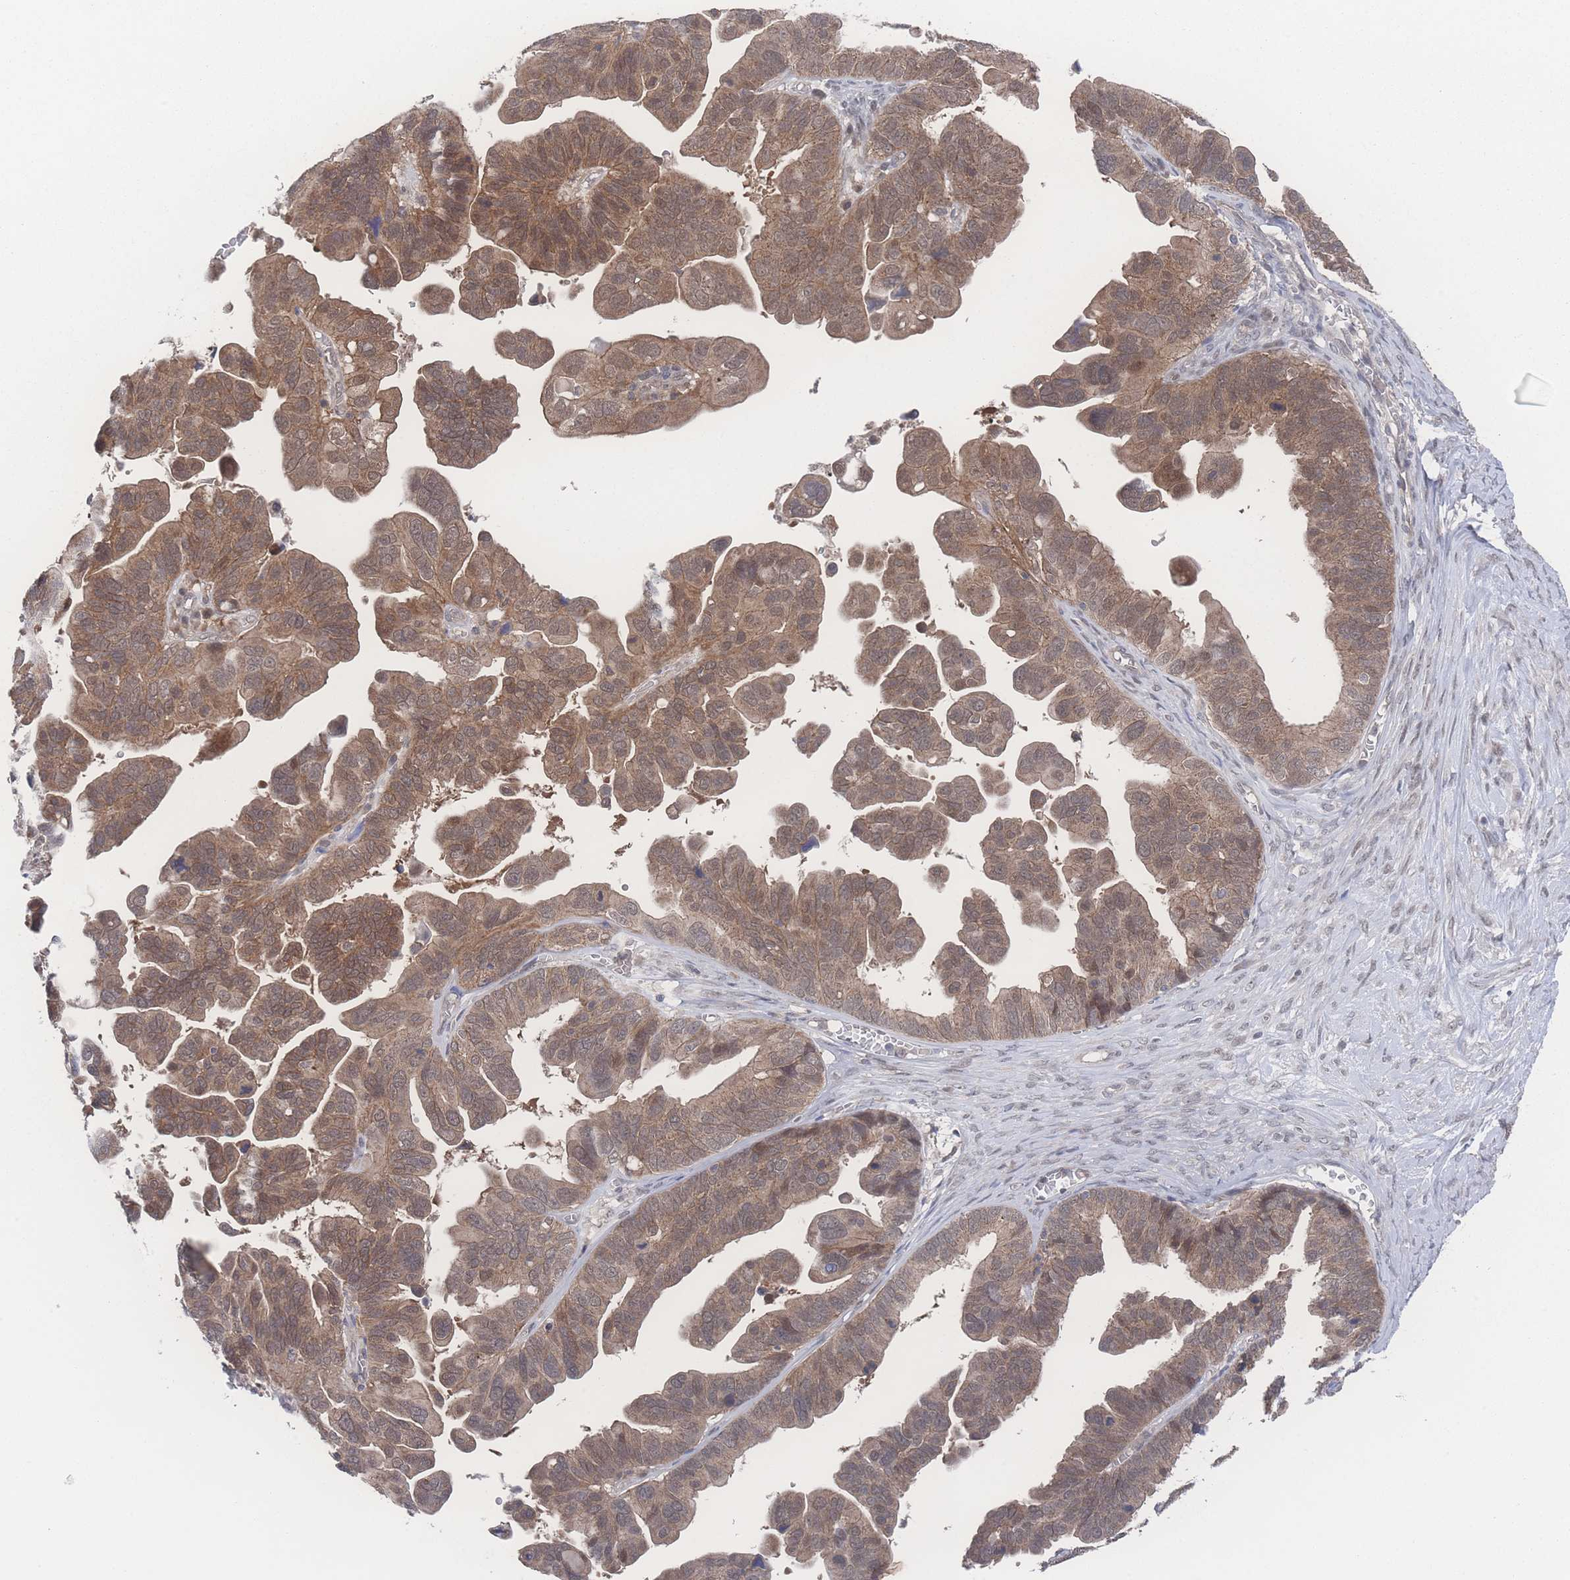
{"staining": {"intensity": "moderate", "quantity": ">75%", "location": "cytoplasmic/membranous,nuclear"}, "tissue": "ovarian cancer", "cell_type": "Tumor cells", "image_type": "cancer", "snomed": [{"axis": "morphology", "description": "Cystadenocarcinoma, serous, NOS"}, {"axis": "topography", "description": "Ovary"}], "caption": "Immunohistochemical staining of ovarian serous cystadenocarcinoma displays medium levels of moderate cytoplasmic/membranous and nuclear protein positivity in about >75% of tumor cells.", "gene": "NBEAL1", "patient": {"sex": "female", "age": 56}}